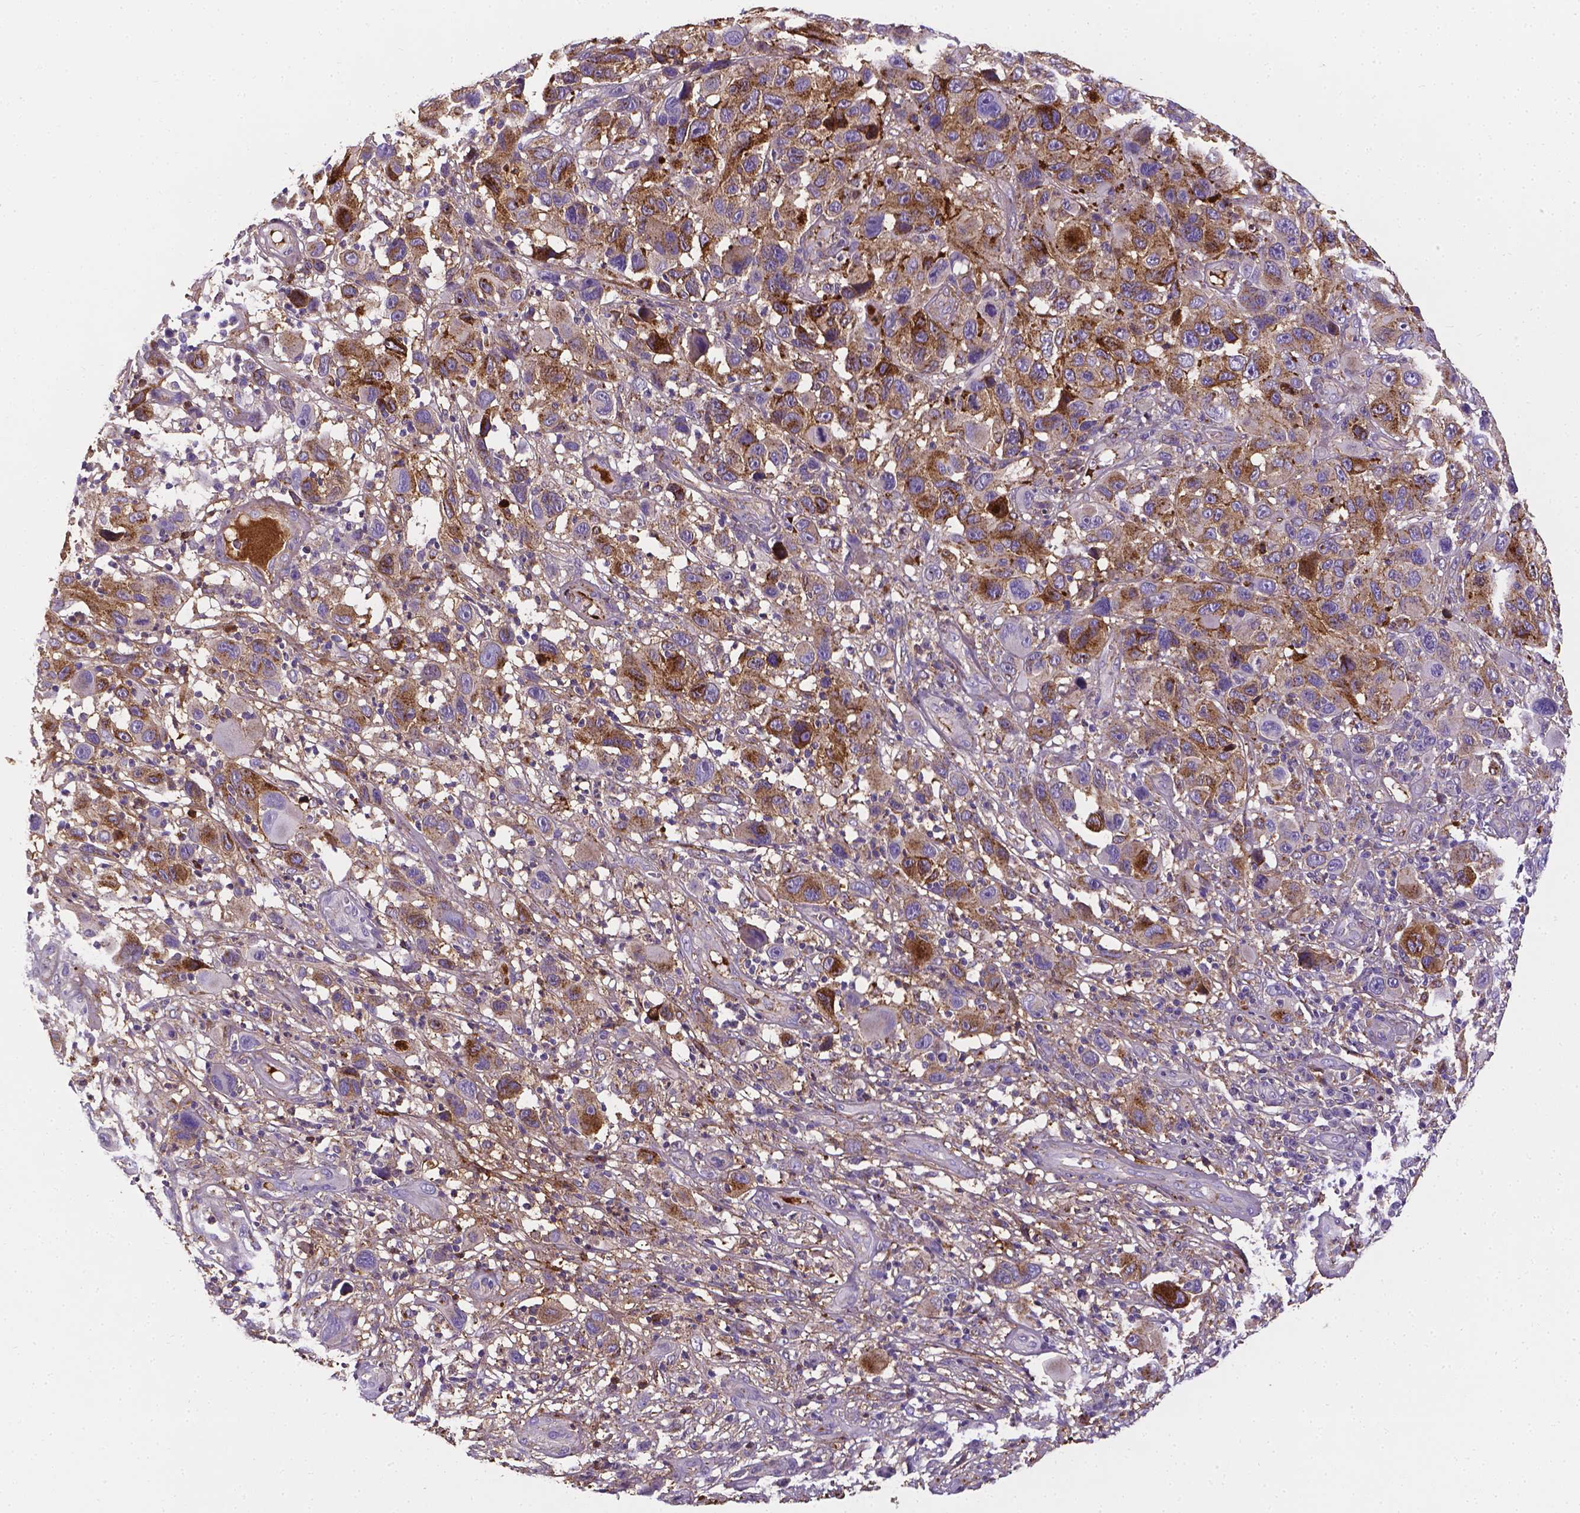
{"staining": {"intensity": "moderate", "quantity": "25%-75%", "location": "cytoplasmic/membranous"}, "tissue": "melanoma", "cell_type": "Tumor cells", "image_type": "cancer", "snomed": [{"axis": "morphology", "description": "Malignant melanoma, NOS"}, {"axis": "topography", "description": "Skin"}], "caption": "High-power microscopy captured an immunohistochemistry photomicrograph of malignant melanoma, revealing moderate cytoplasmic/membranous expression in approximately 25%-75% of tumor cells. (DAB IHC with brightfield microscopy, high magnification).", "gene": "APOE", "patient": {"sex": "male", "age": 53}}